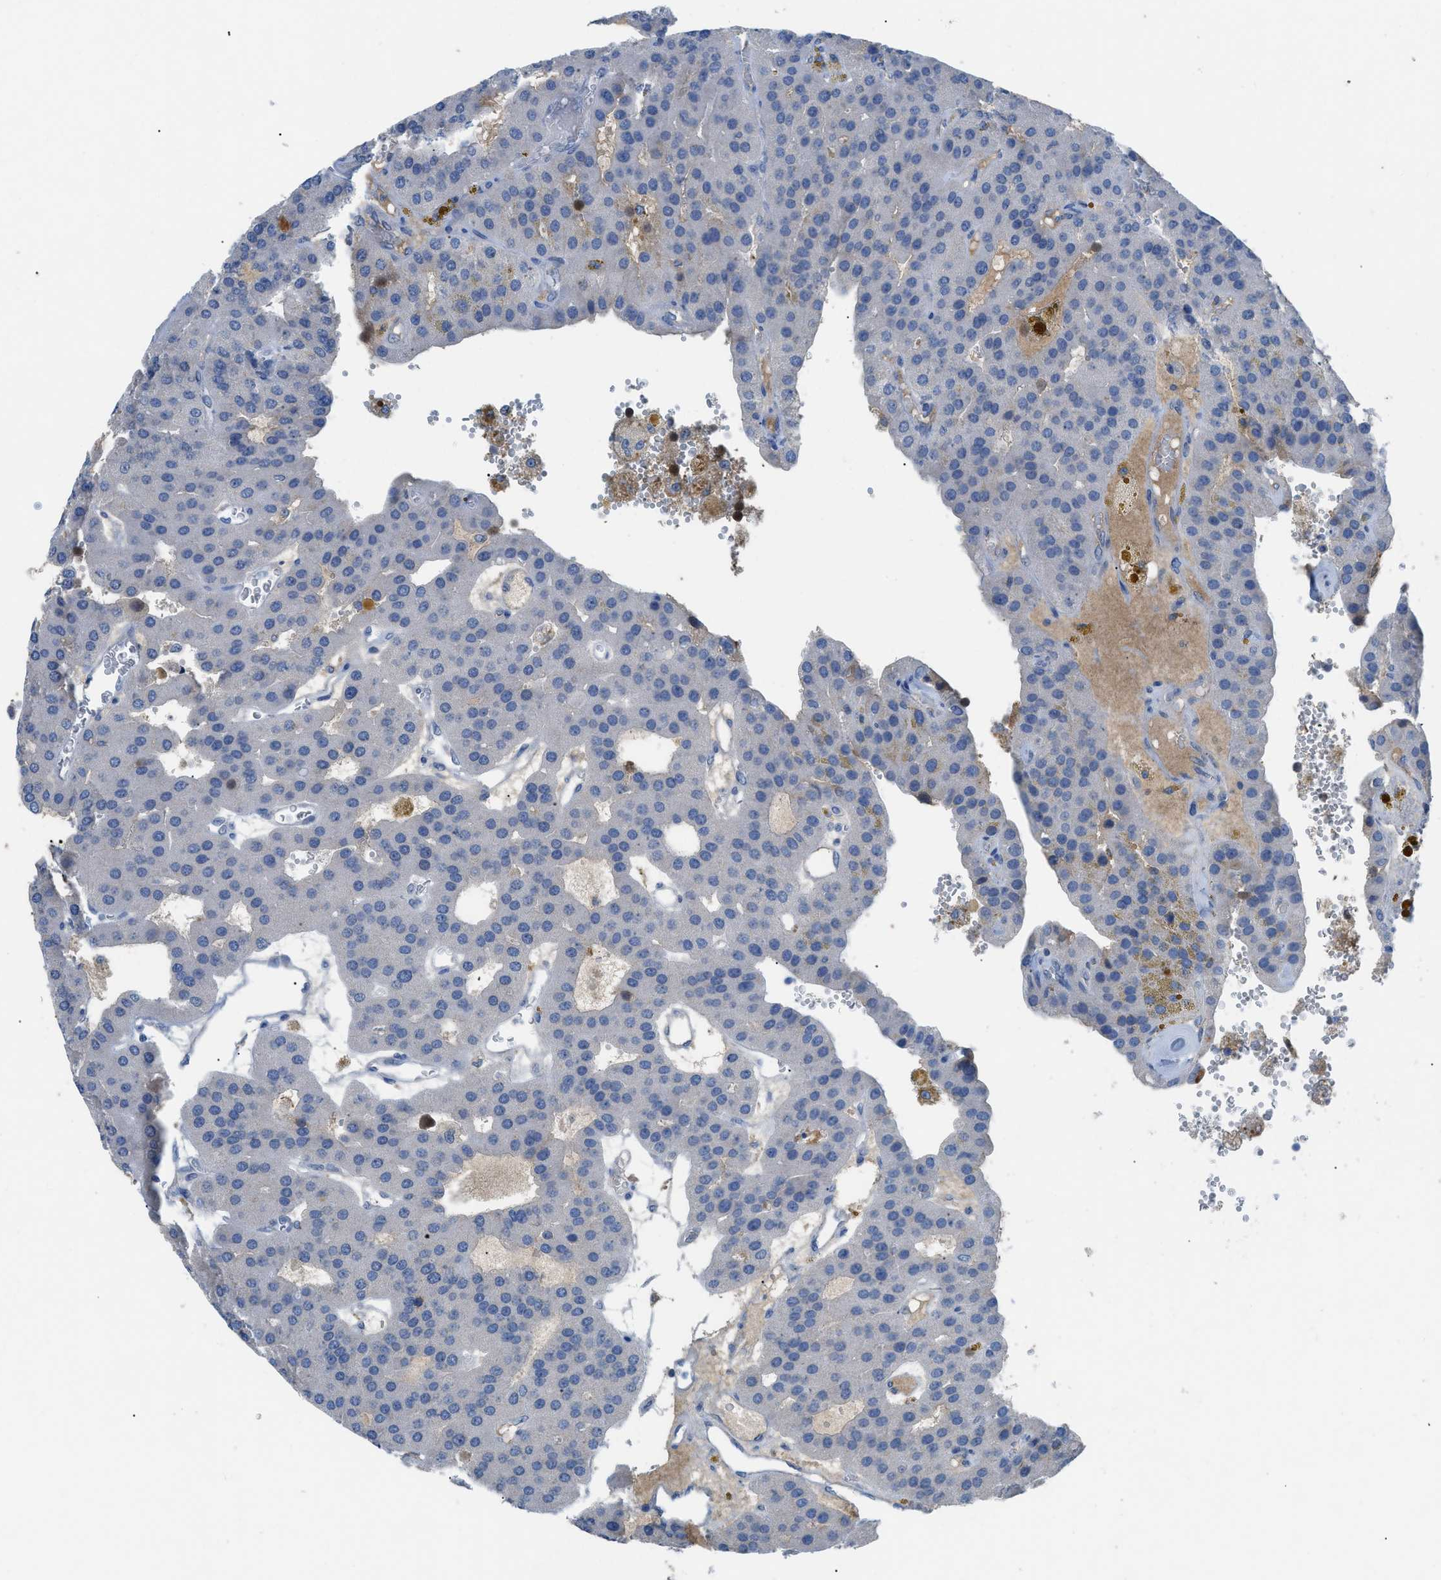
{"staining": {"intensity": "negative", "quantity": "none", "location": "none"}, "tissue": "parathyroid gland", "cell_type": "Glandular cells", "image_type": "normal", "snomed": [{"axis": "morphology", "description": "Normal tissue, NOS"}, {"axis": "morphology", "description": "Adenoma, NOS"}, {"axis": "topography", "description": "Parathyroid gland"}], "caption": "Benign parathyroid gland was stained to show a protein in brown. There is no significant expression in glandular cells. (Stains: DAB IHC with hematoxylin counter stain, Microscopy: brightfield microscopy at high magnification).", "gene": "HPX", "patient": {"sex": "female", "age": 86}}